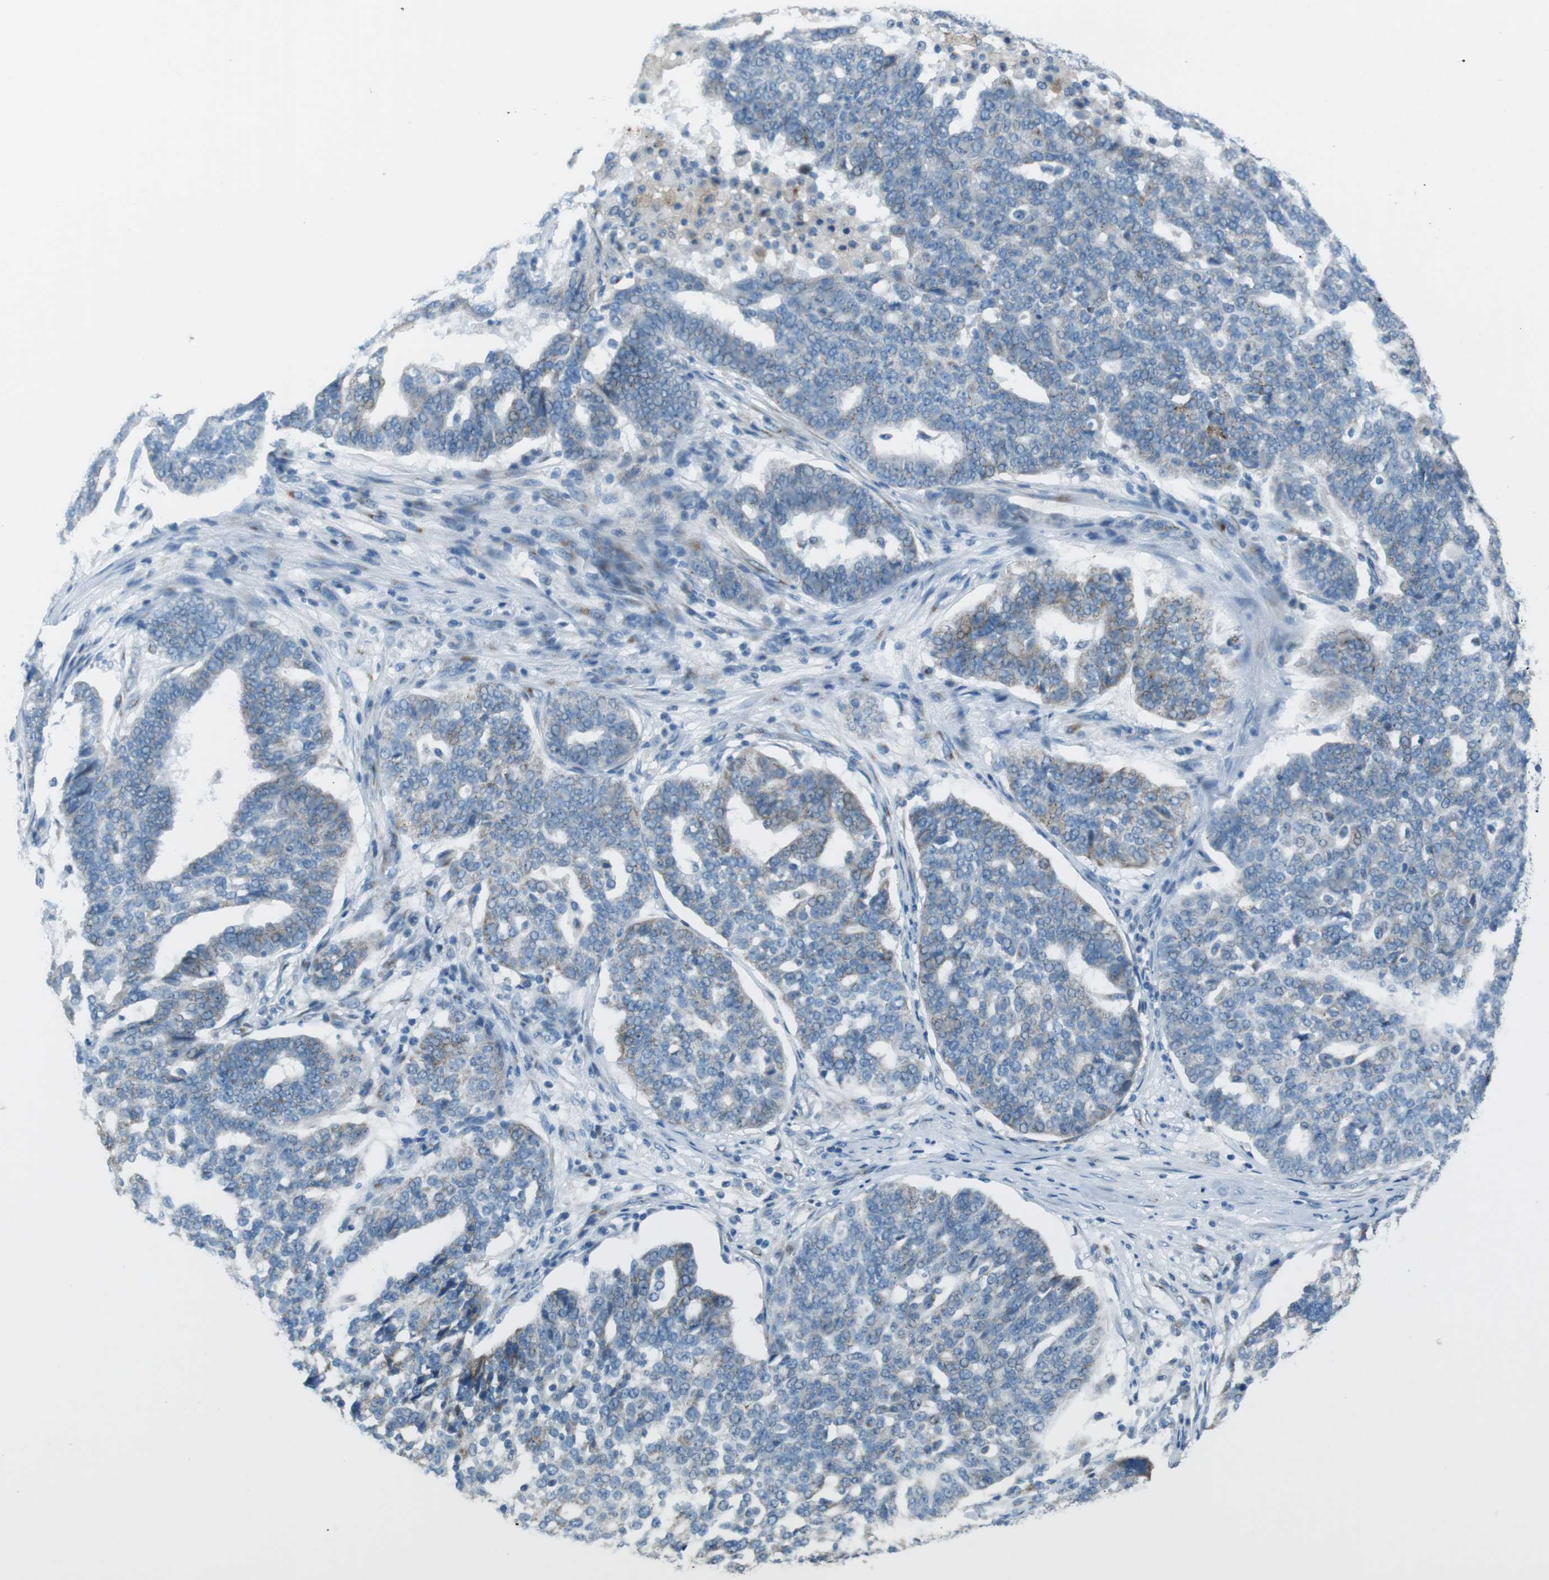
{"staining": {"intensity": "weak", "quantity": "<25%", "location": "cytoplasmic/membranous"}, "tissue": "ovarian cancer", "cell_type": "Tumor cells", "image_type": "cancer", "snomed": [{"axis": "morphology", "description": "Cystadenocarcinoma, serous, NOS"}, {"axis": "topography", "description": "Ovary"}], "caption": "Human ovarian serous cystadenocarcinoma stained for a protein using immunohistochemistry displays no positivity in tumor cells.", "gene": "TXNDC15", "patient": {"sex": "female", "age": 59}}